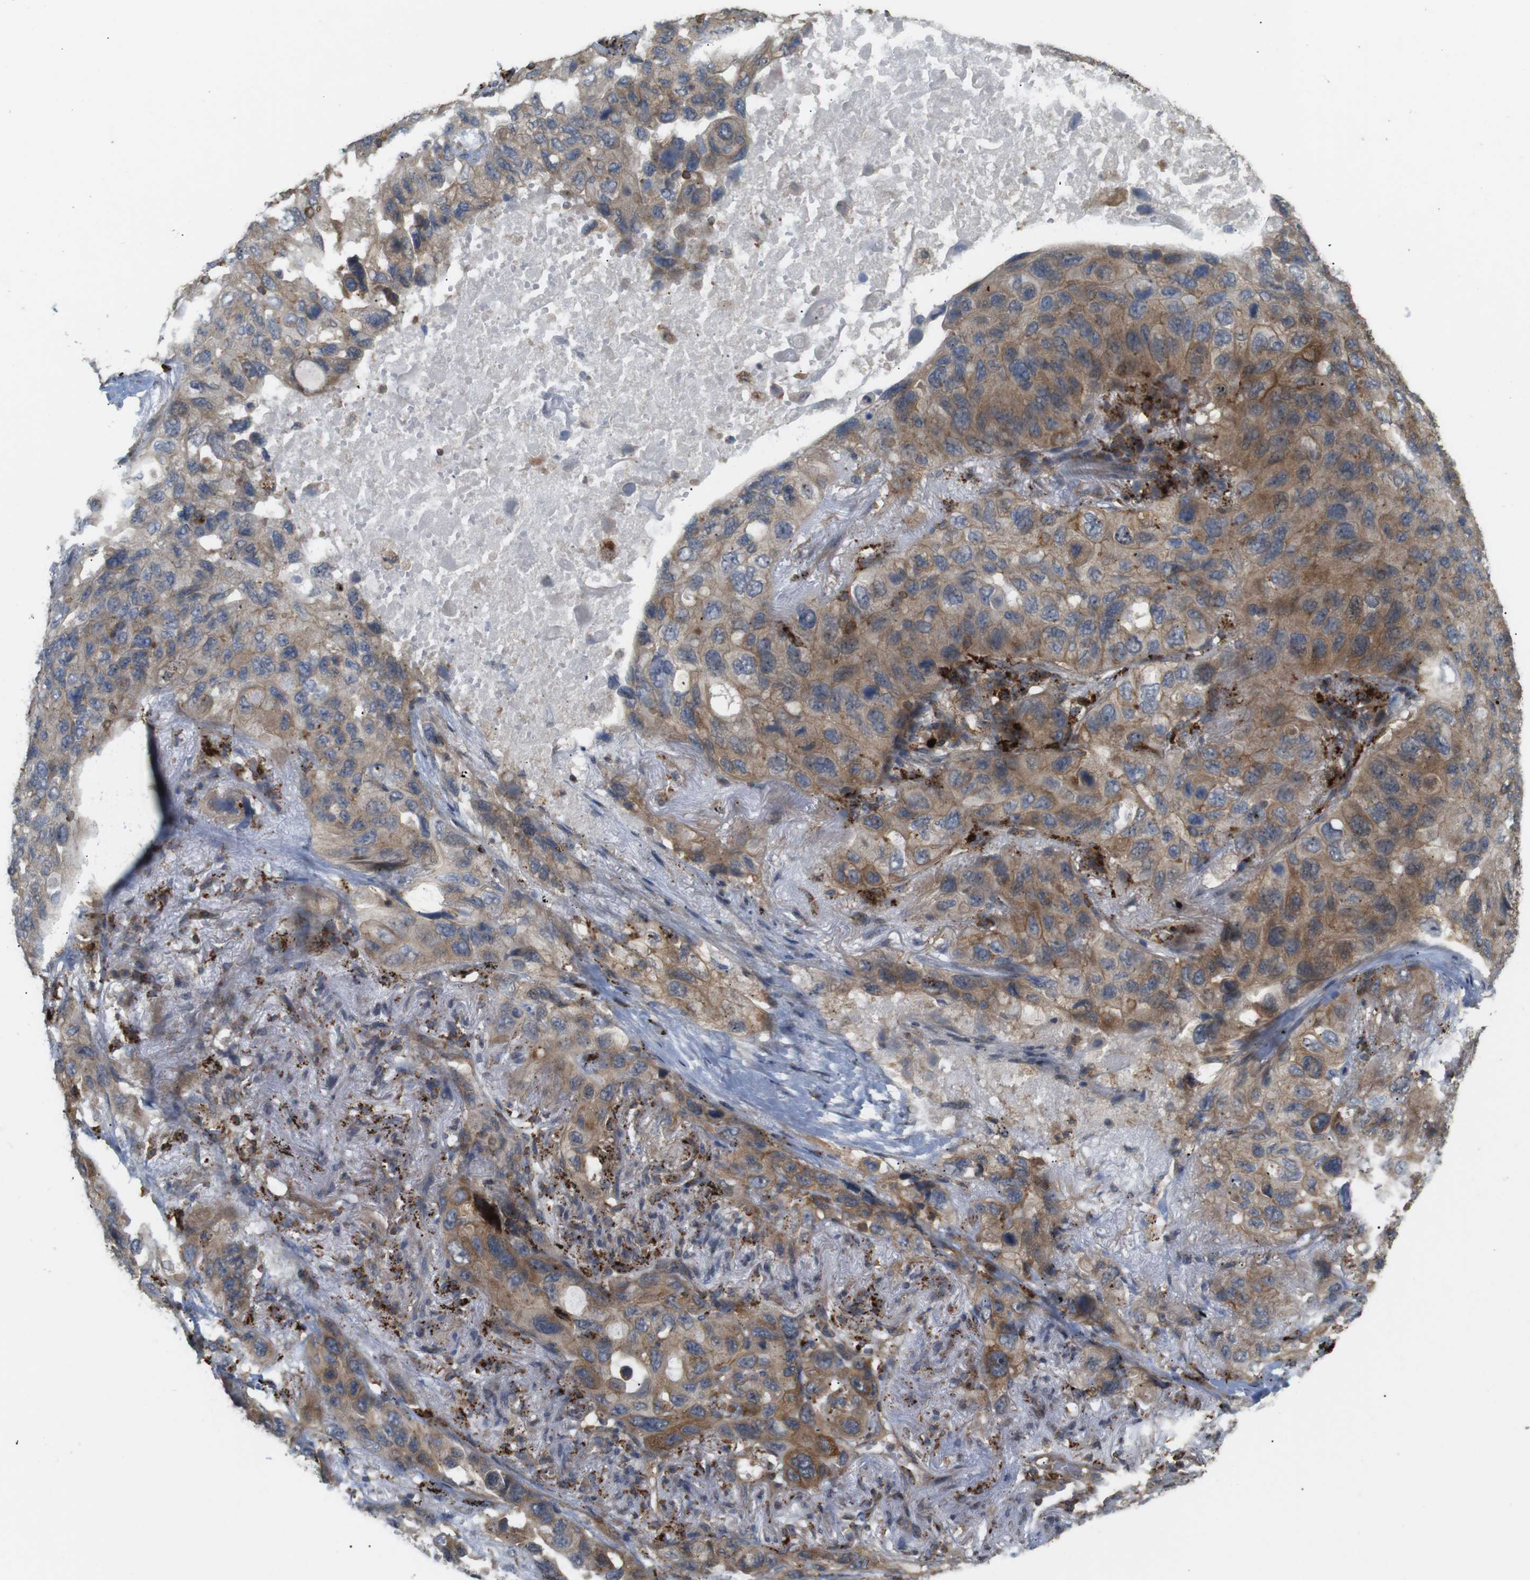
{"staining": {"intensity": "moderate", "quantity": ">75%", "location": "cytoplasmic/membranous"}, "tissue": "lung cancer", "cell_type": "Tumor cells", "image_type": "cancer", "snomed": [{"axis": "morphology", "description": "Squamous cell carcinoma, NOS"}, {"axis": "topography", "description": "Lung"}], "caption": "Immunohistochemistry (IHC) micrograph of neoplastic tissue: human lung cancer stained using immunohistochemistry (IHC) displays medium levels of moderate protein expression localized specifically in the cytoplasmic/membranous of tumor cells, appearing as a cytoplasmic/membranous brown color.", "gene": "KSR1", "patient": {"sex": "female", "age": 73}}